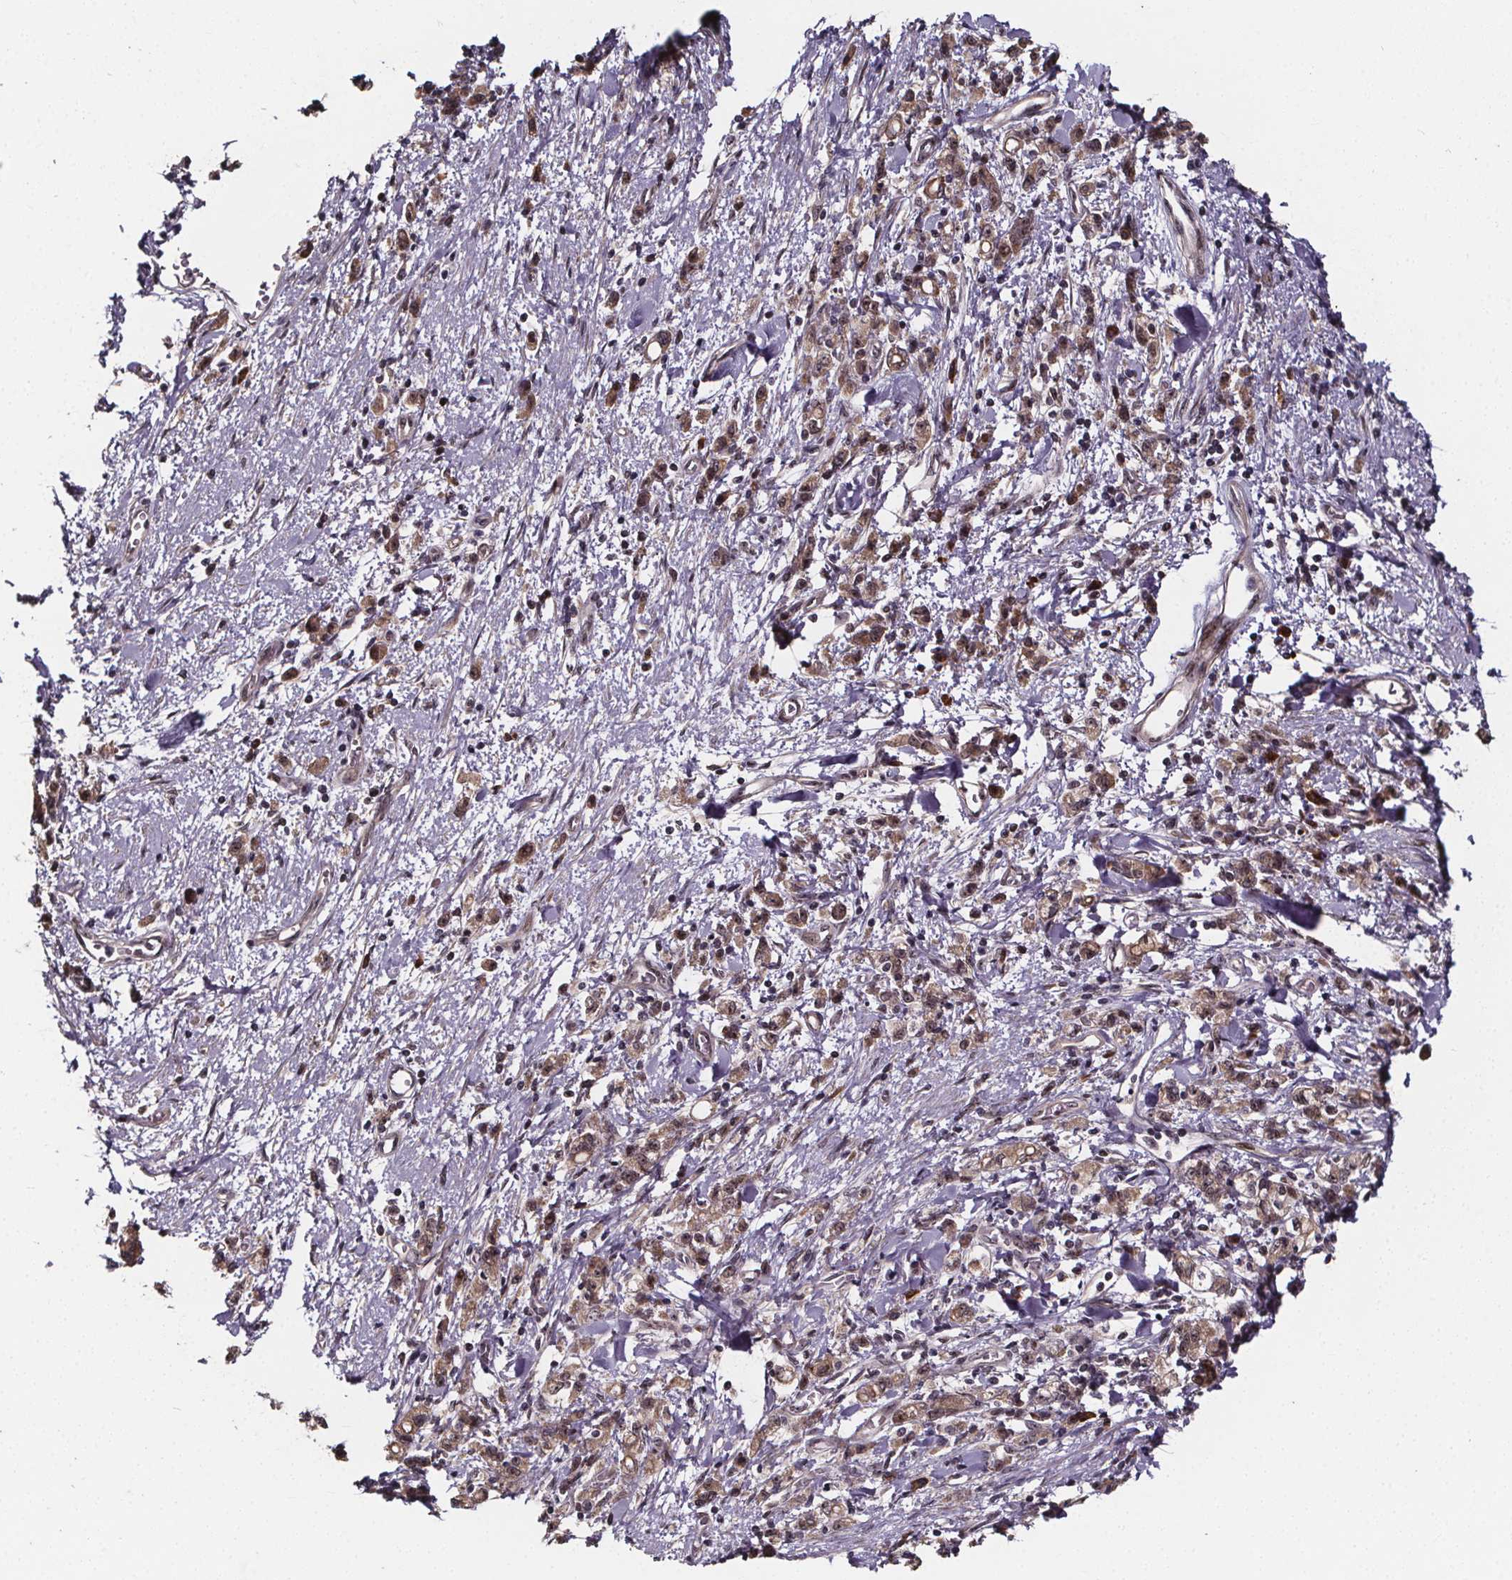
{"staining": {"intensity": "weak", "quantity": ">75%", "location": "cytoplasmic/membranous,nuclear"}, "tissue": "stomach cancer", "cell_type": "Tumor cells", "image_type": "cancer", "snomed": [{"axis": "morphology", "description": "Adenocarcinoma, NOS"}, {"axis": "topography", "description": "Stomach"}], "caption": "Stomach cancer stained for a protein (brown) exhibits weak cytoplasmic/membranous and nuclear positive expression in about >75% of tumor cells.", "gene": "DDIT3", "patient": {"sex": "male", "age": 77}}